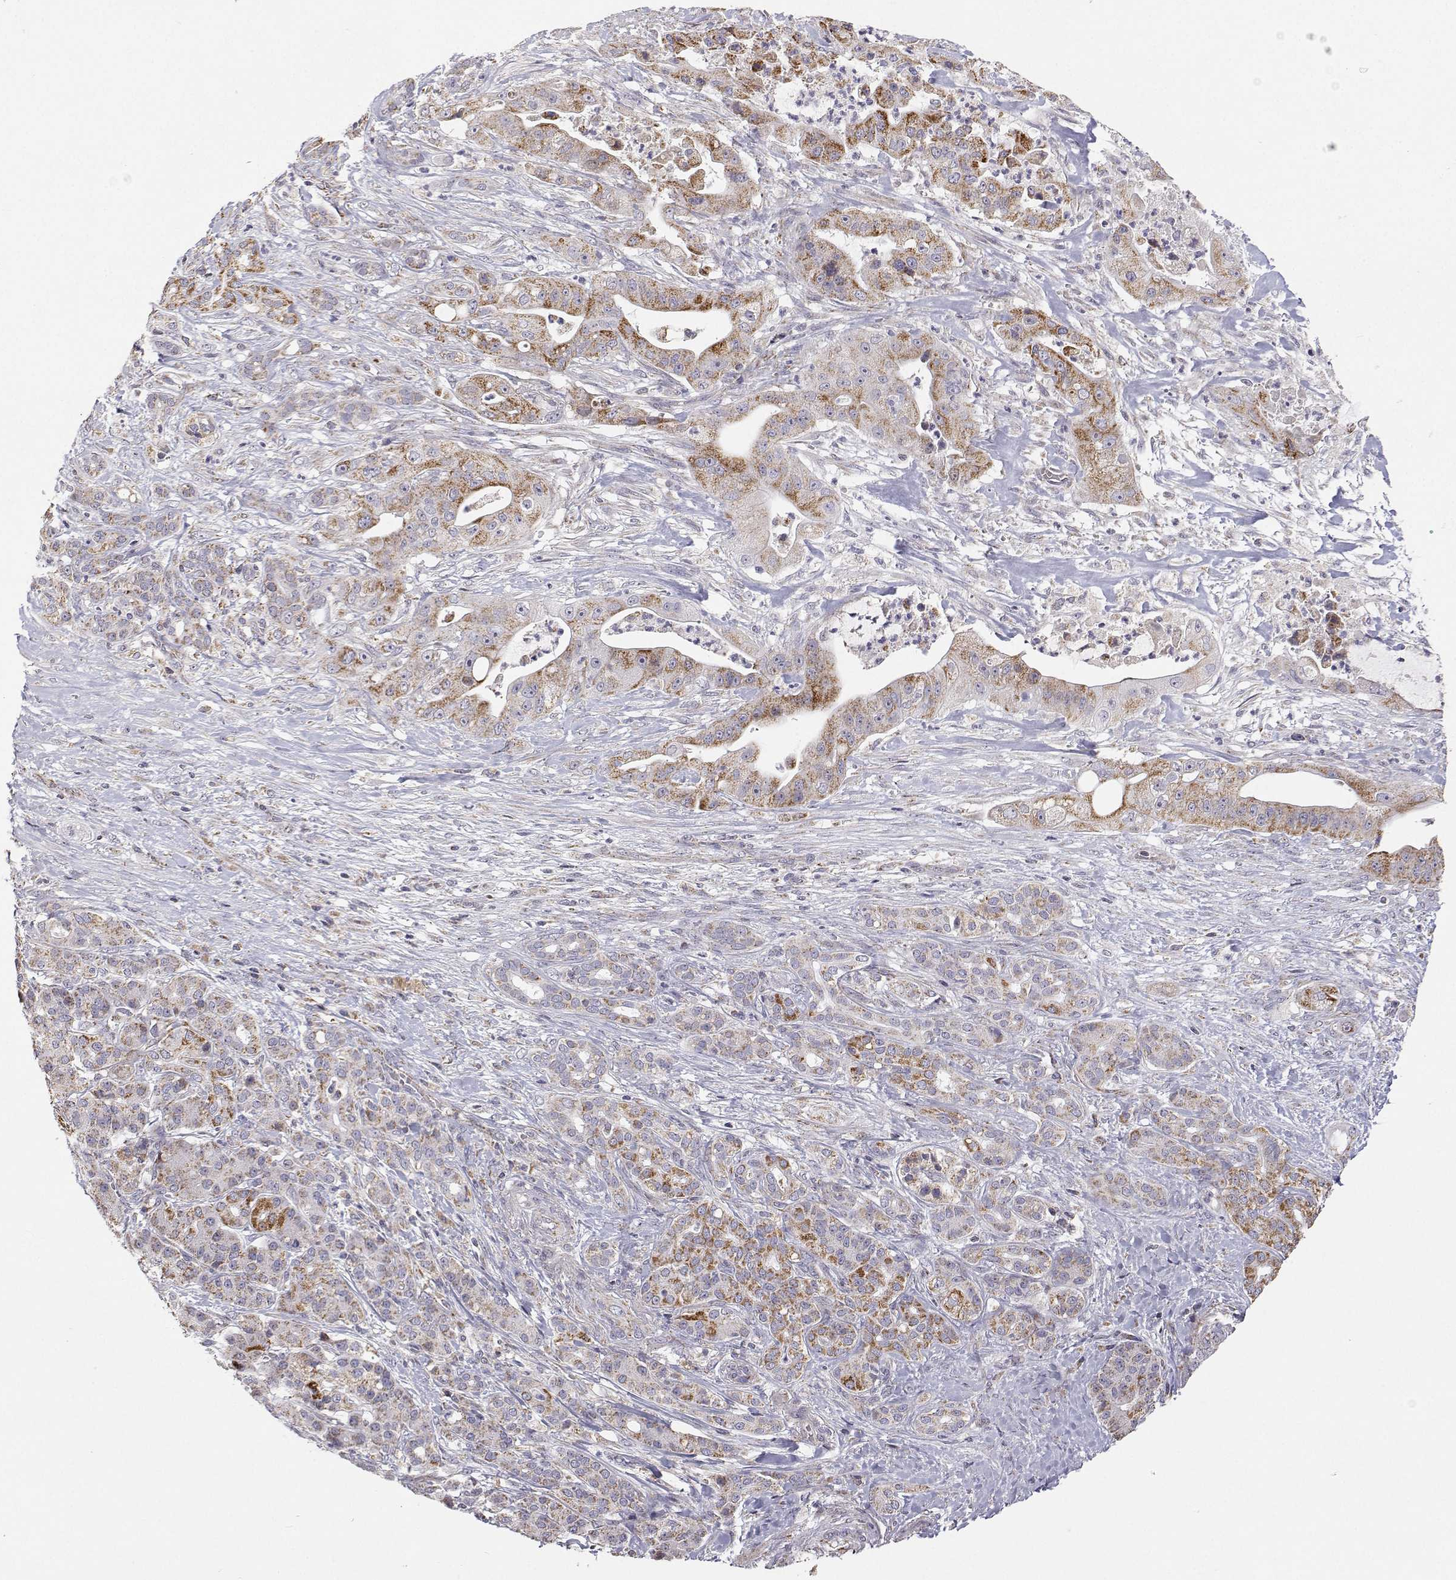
{"staining": {"intensity": "moderate", "quantity": ">75%", "location": "cytoplasmic/membranous"}, "tissue": "pancreatic cancer", "cell_type": "Tumor cells", "image_type": "cancer", "snomed": [{"axis": "morphology", "description": "Normal tissue, NOS"}, {"axis": "morphology", "description": "Inflammation, NOS"}, {"axis": "morphology", "description": "Adenocarcinoma, NOS"}, {"axis": "topography", "description": "Pancreas"}], "caption": "Tumor cells show medium levels of moderate cytoplasmic/membranous positivity in about >75% of cells in human pancreatic cancer (adenocarcinoma).", "gene": "MRPL3", "patient": {"sex": "male", "age": 57}}